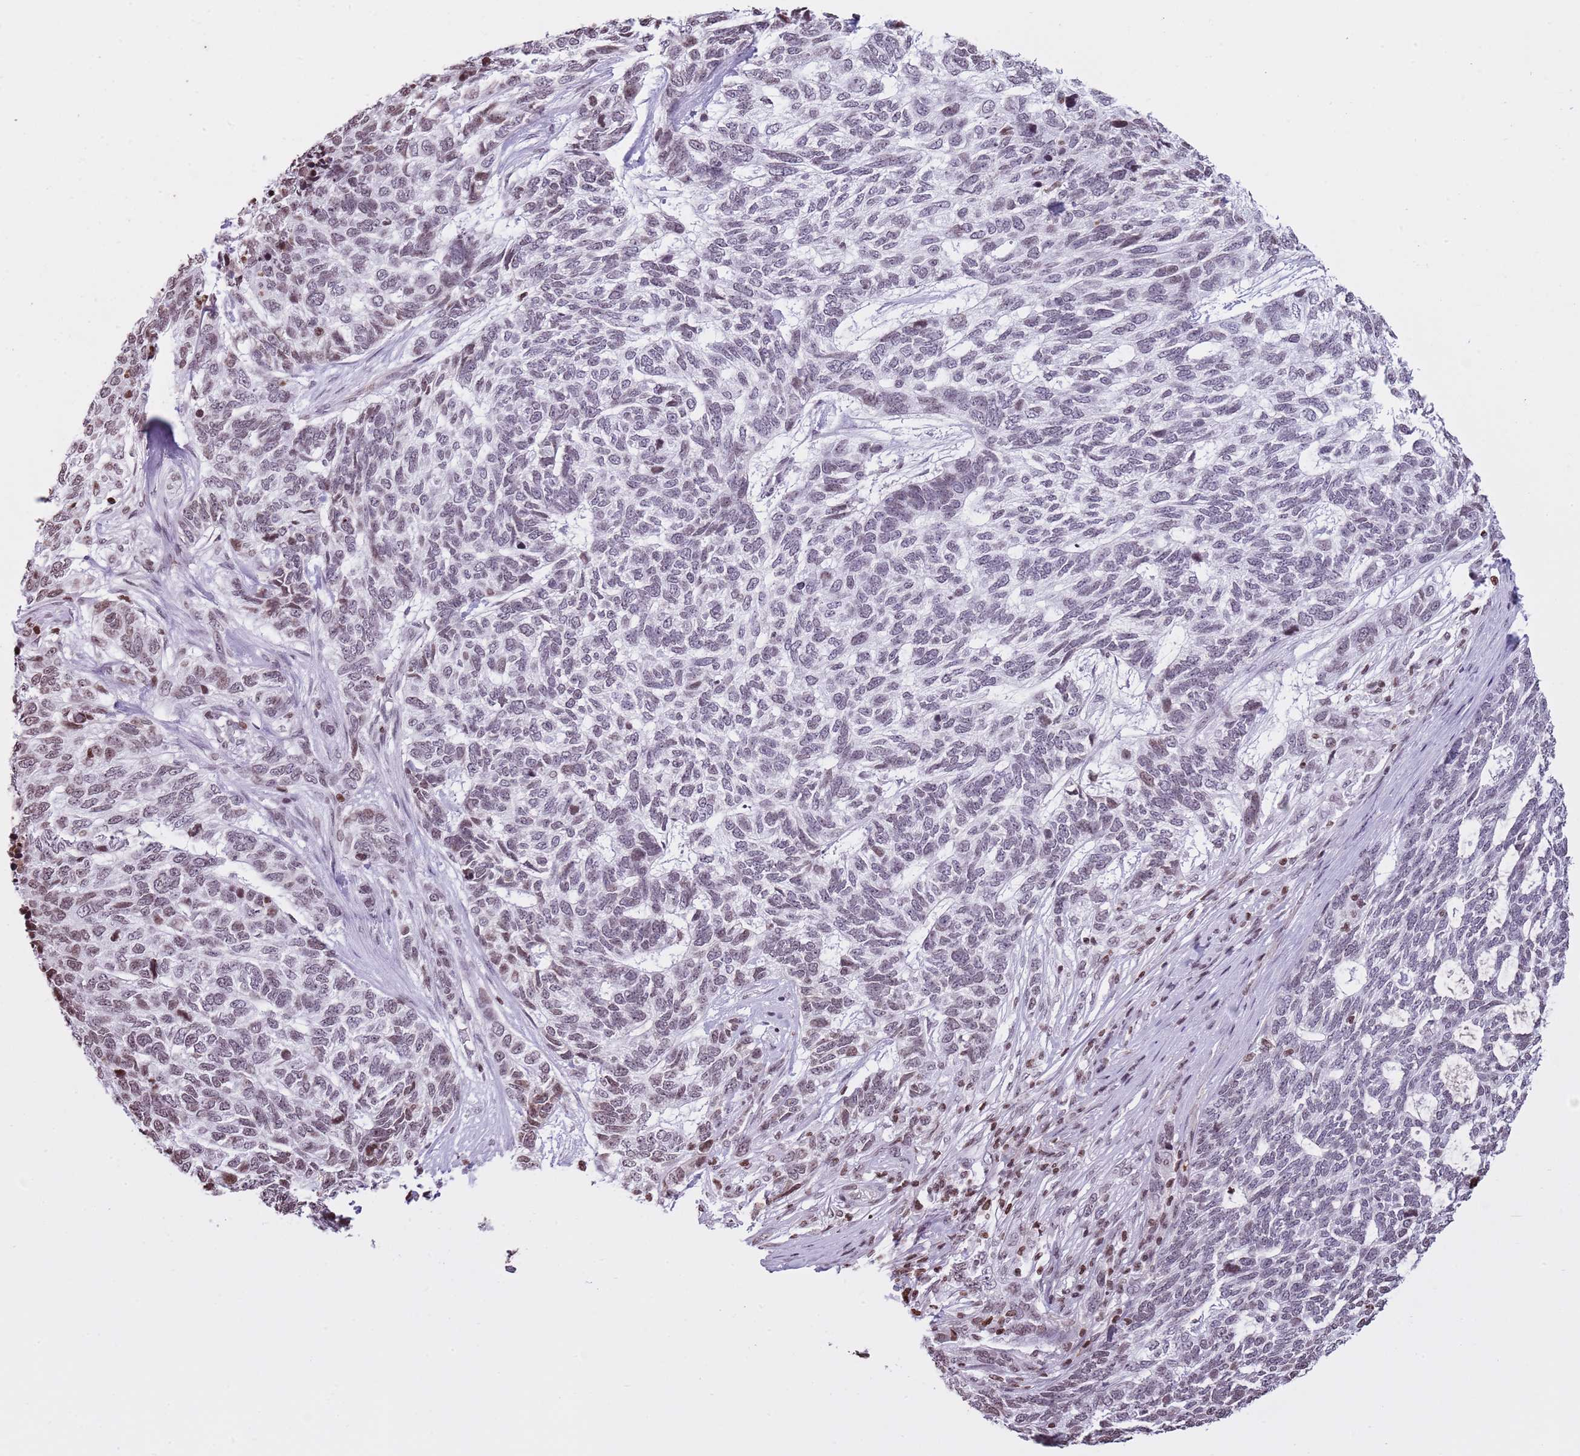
{"staining": {"intensity": "weak", "quantity": "<25%", "location": "nuclear"}, "tissue": "skin cancer", "cell_type": "Tumor cells", "image_type": "cancer", "snomed": [{"axis": "morphology", "description": "Basal cell carcinoma"}, {"axis": "topography", "description": "Skin"}], "caption": "Immunohistochemistry histopathology image of skin cancer stained for a protein (brown), which exhibits no positivity in tumor cells.", "gene": "KPNA3", "patient": {"sex": "female", "age": 65}}